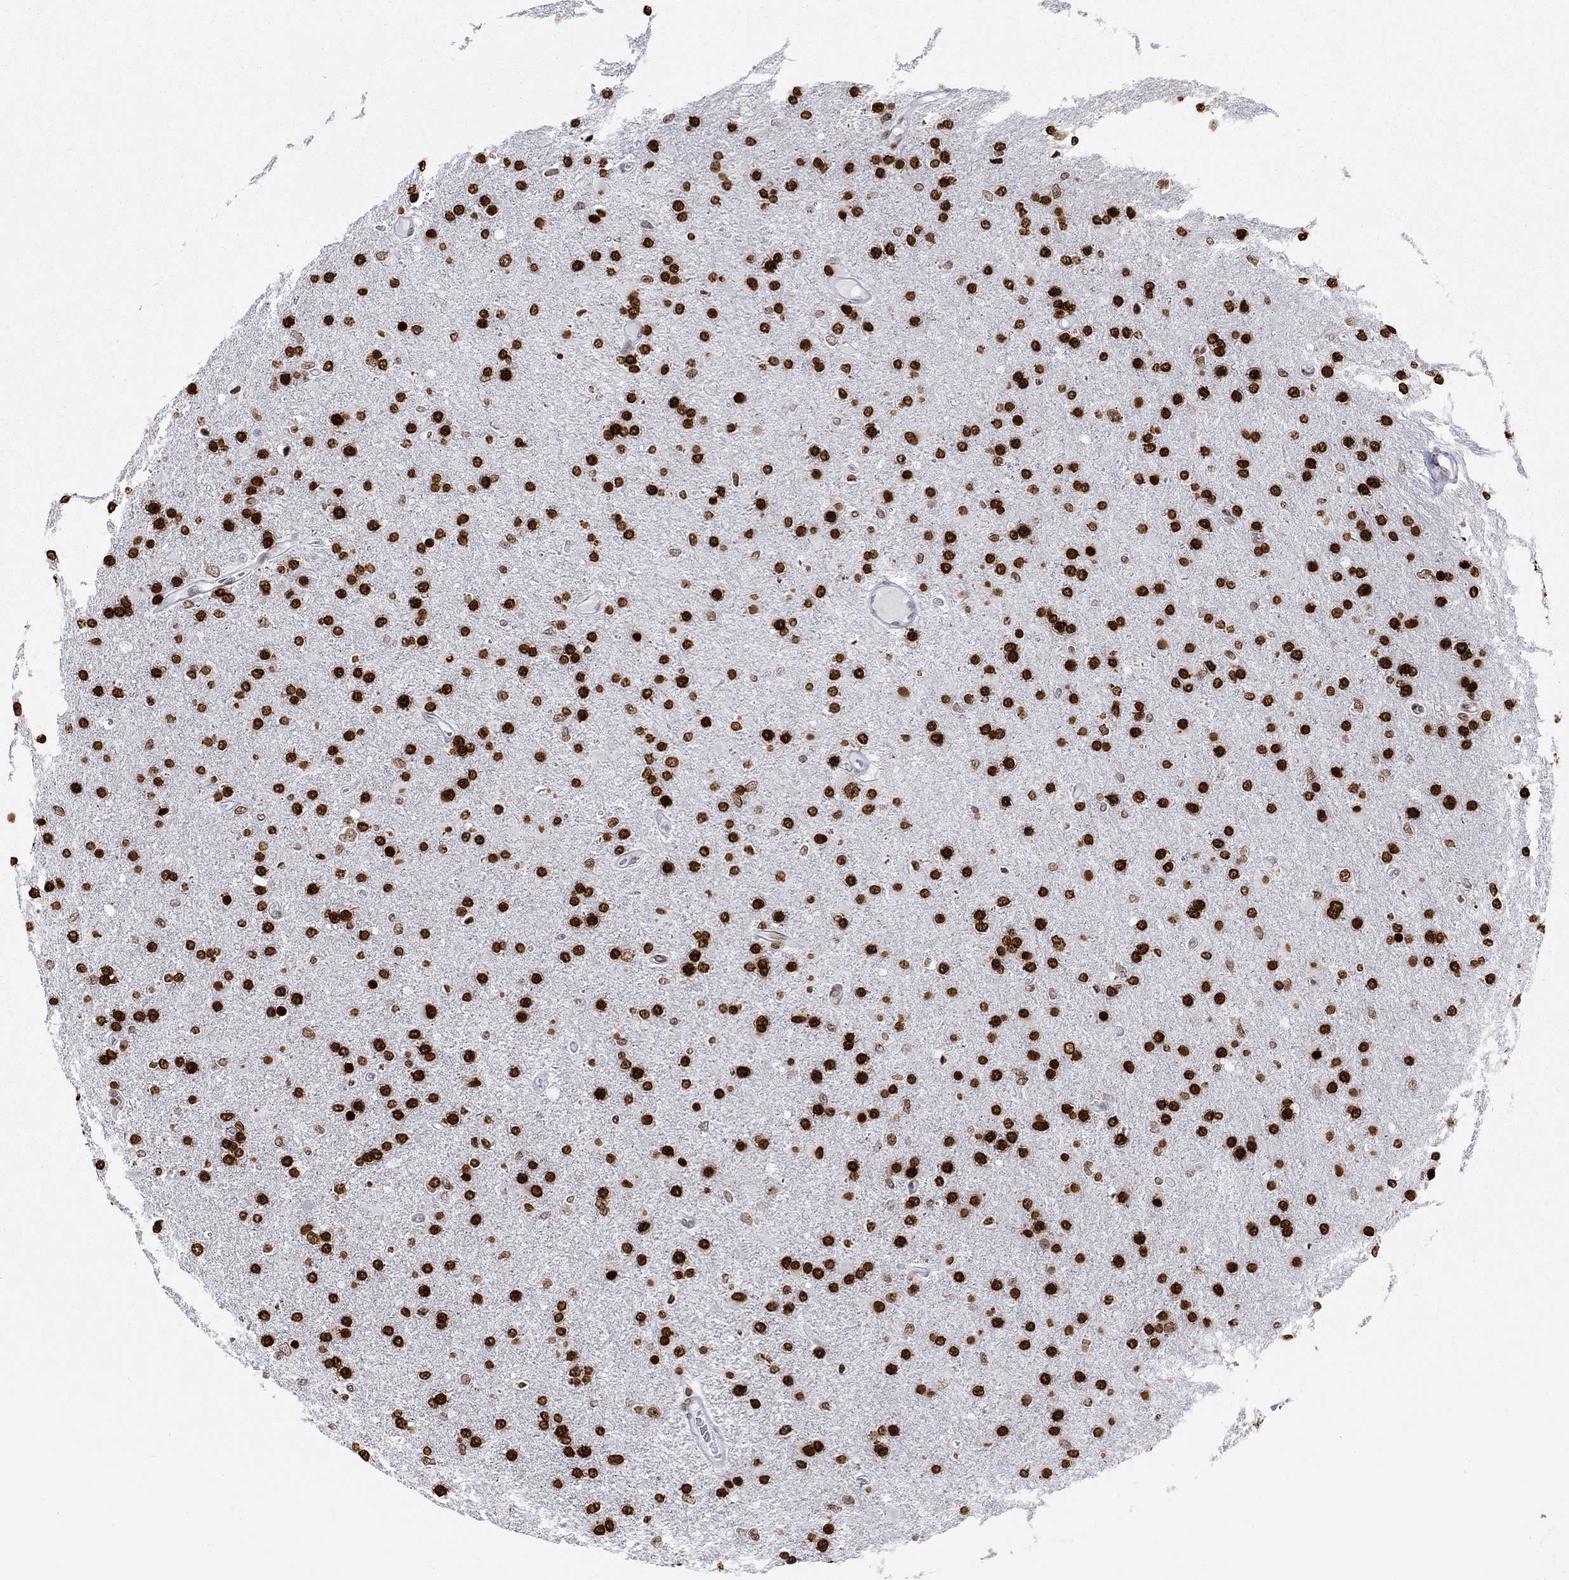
{"staining": {"intensity": "strong", "quantity": ">75%", "location": "nuclear"}, "tissue": "glioma", "cell_type": "Tumor cells", "image_type": "cancer", "snomed": [{"axis": "morphology", "description": "Glioma, malignant, High grade"}, {"axis": "topography", "description": "Cerebral cortex"}], "caption": "Malignant high-grade glioma stained for a protein (brown) reveals strong nuclear positive staining in approximately >75% of tumor cells.", "gene": "H2AX", "patient": {"sex": "male", "age": 70}}